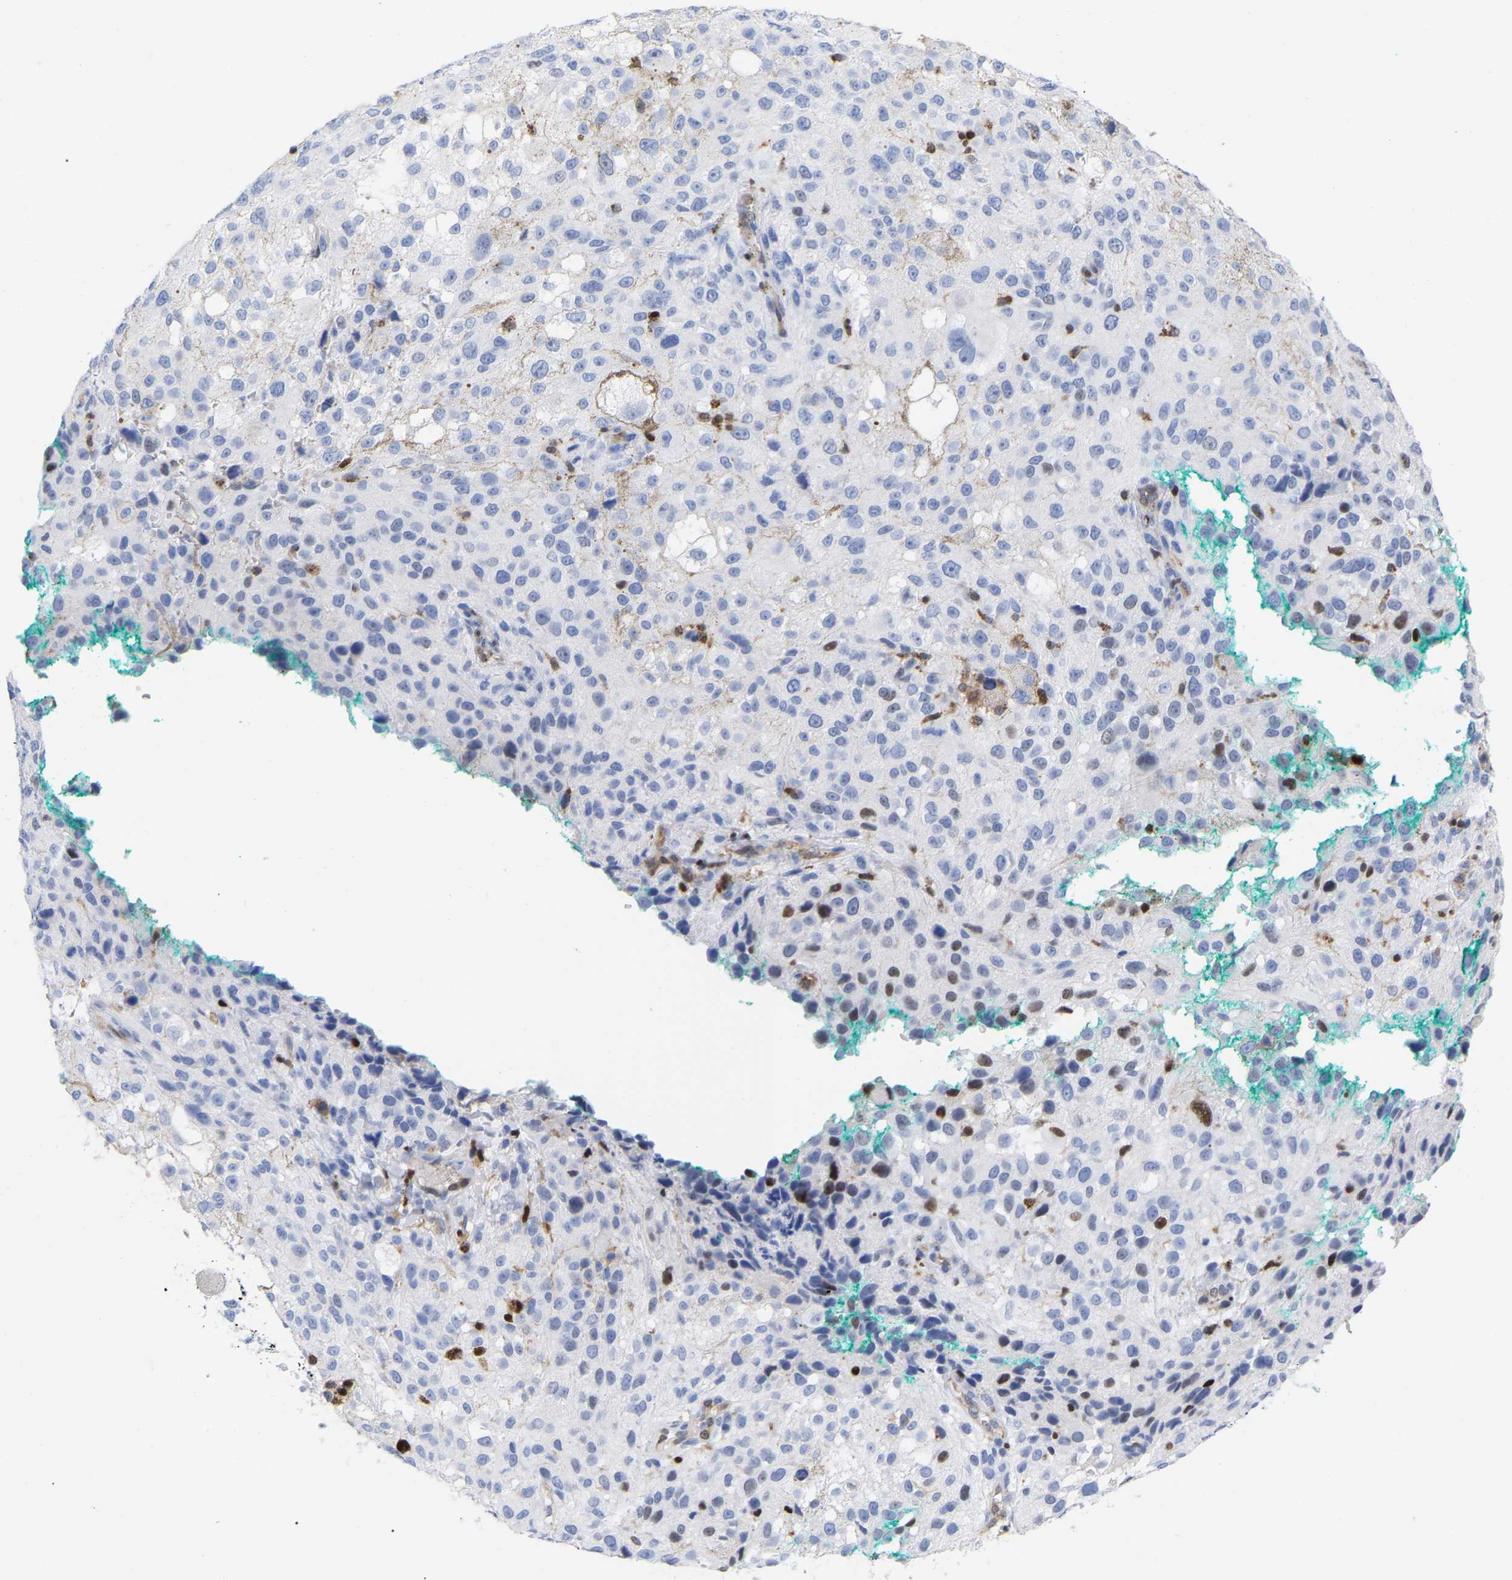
{"staining": {"intensity": "negative", "quantity": "none", "location": "none"}, "tissue": "melanoma", "cell_type": "Tumor cells", "image_type": "cancer", "snomed": [{"axis": "morphology", "description": "Necrosis, NOS"}, {"axis": "morphology", "description": "Malignant melanoma, NOS"}, {"axis": "topography", "description": "Skin"}], "caption": "Melanoma was stained to show a protein in brown. There is no significant staining in tumor cells.", "gene": "GIMAP4", "patient": {"sex": "female", "age": 87}}